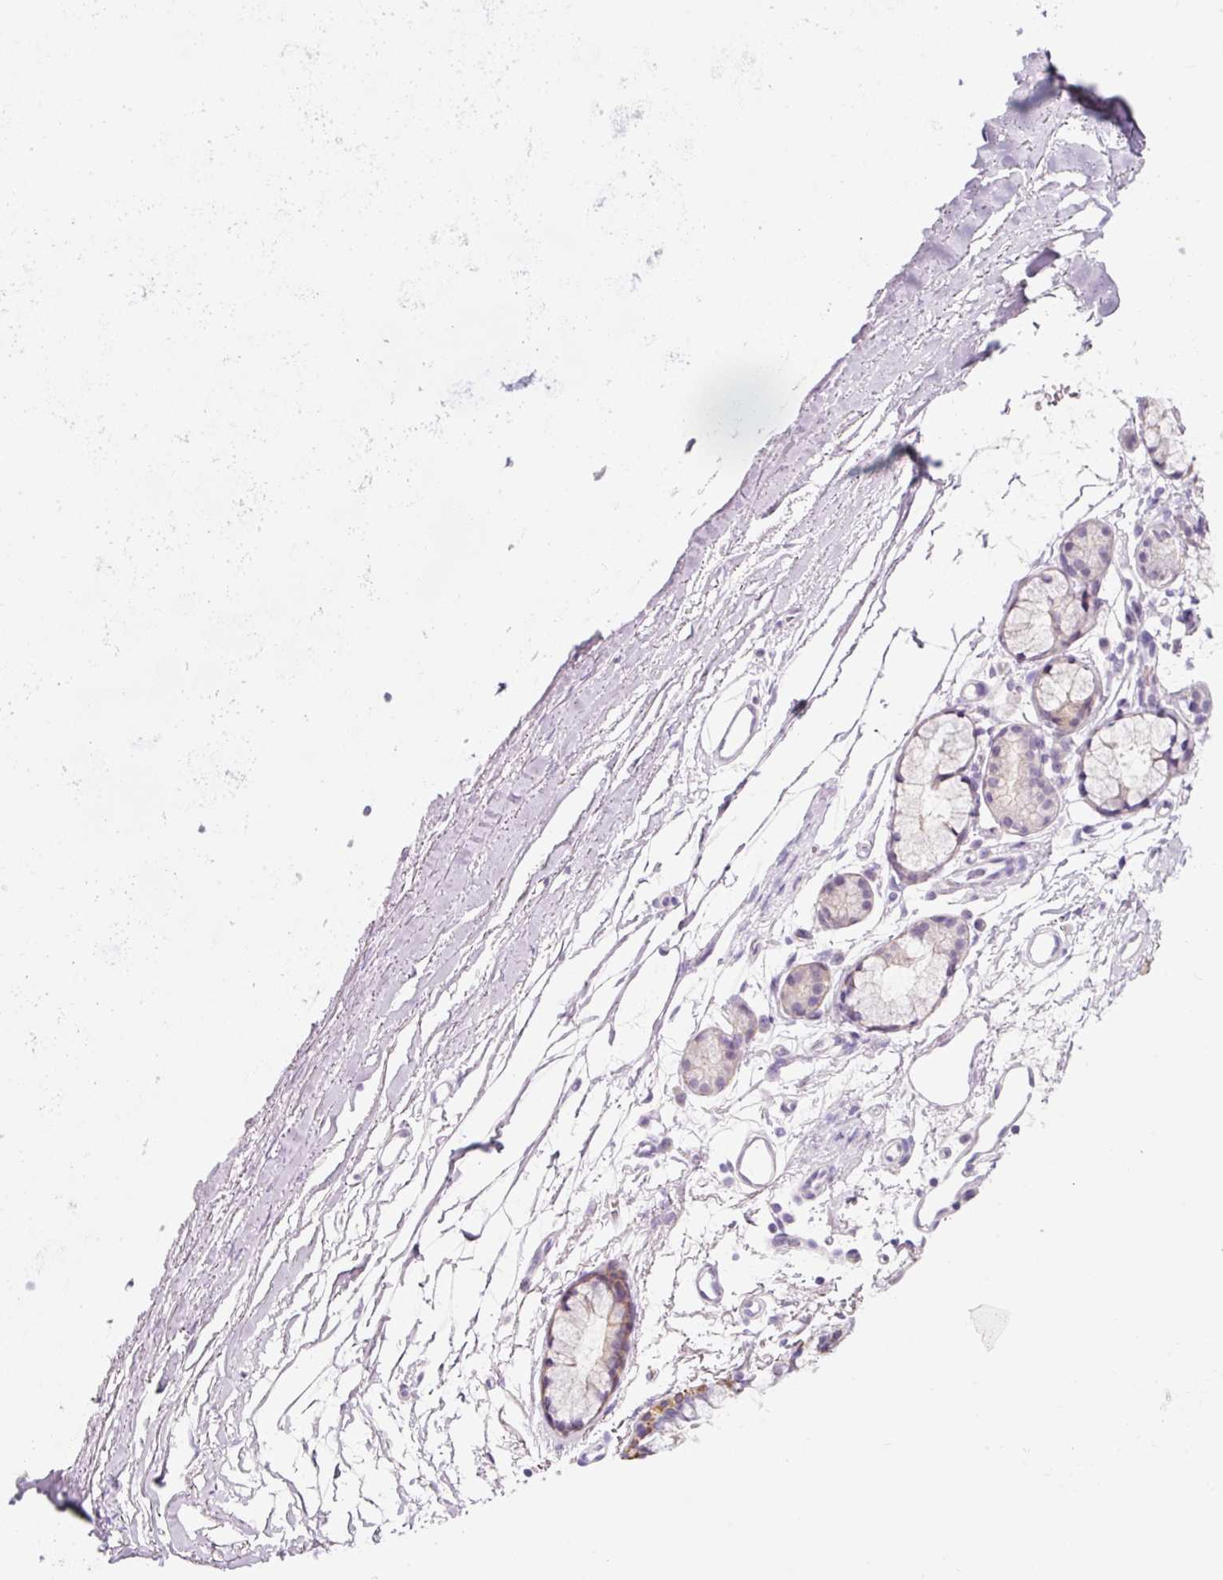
{"staining": {"intensity": "negative", "quantity": "none", "location": "none"}, "tissue": "adipose tissue", "cell_type": "Adipocytes", "image_type": "normal", "snomed": [{"axis": "morphology", "description": "Normal tissue, NOS"}, {"axis": "topography", "description": "Cartilage tissue"}, {"axis": "topography", "description": "Bronchus"}], "caption": "This is an IHC photomicrograph of unremarkable human adipose tissue. There is no expression in adipocytes.", "gene": "DHRS11", "patient": {"sex": "female", "age": 72}}